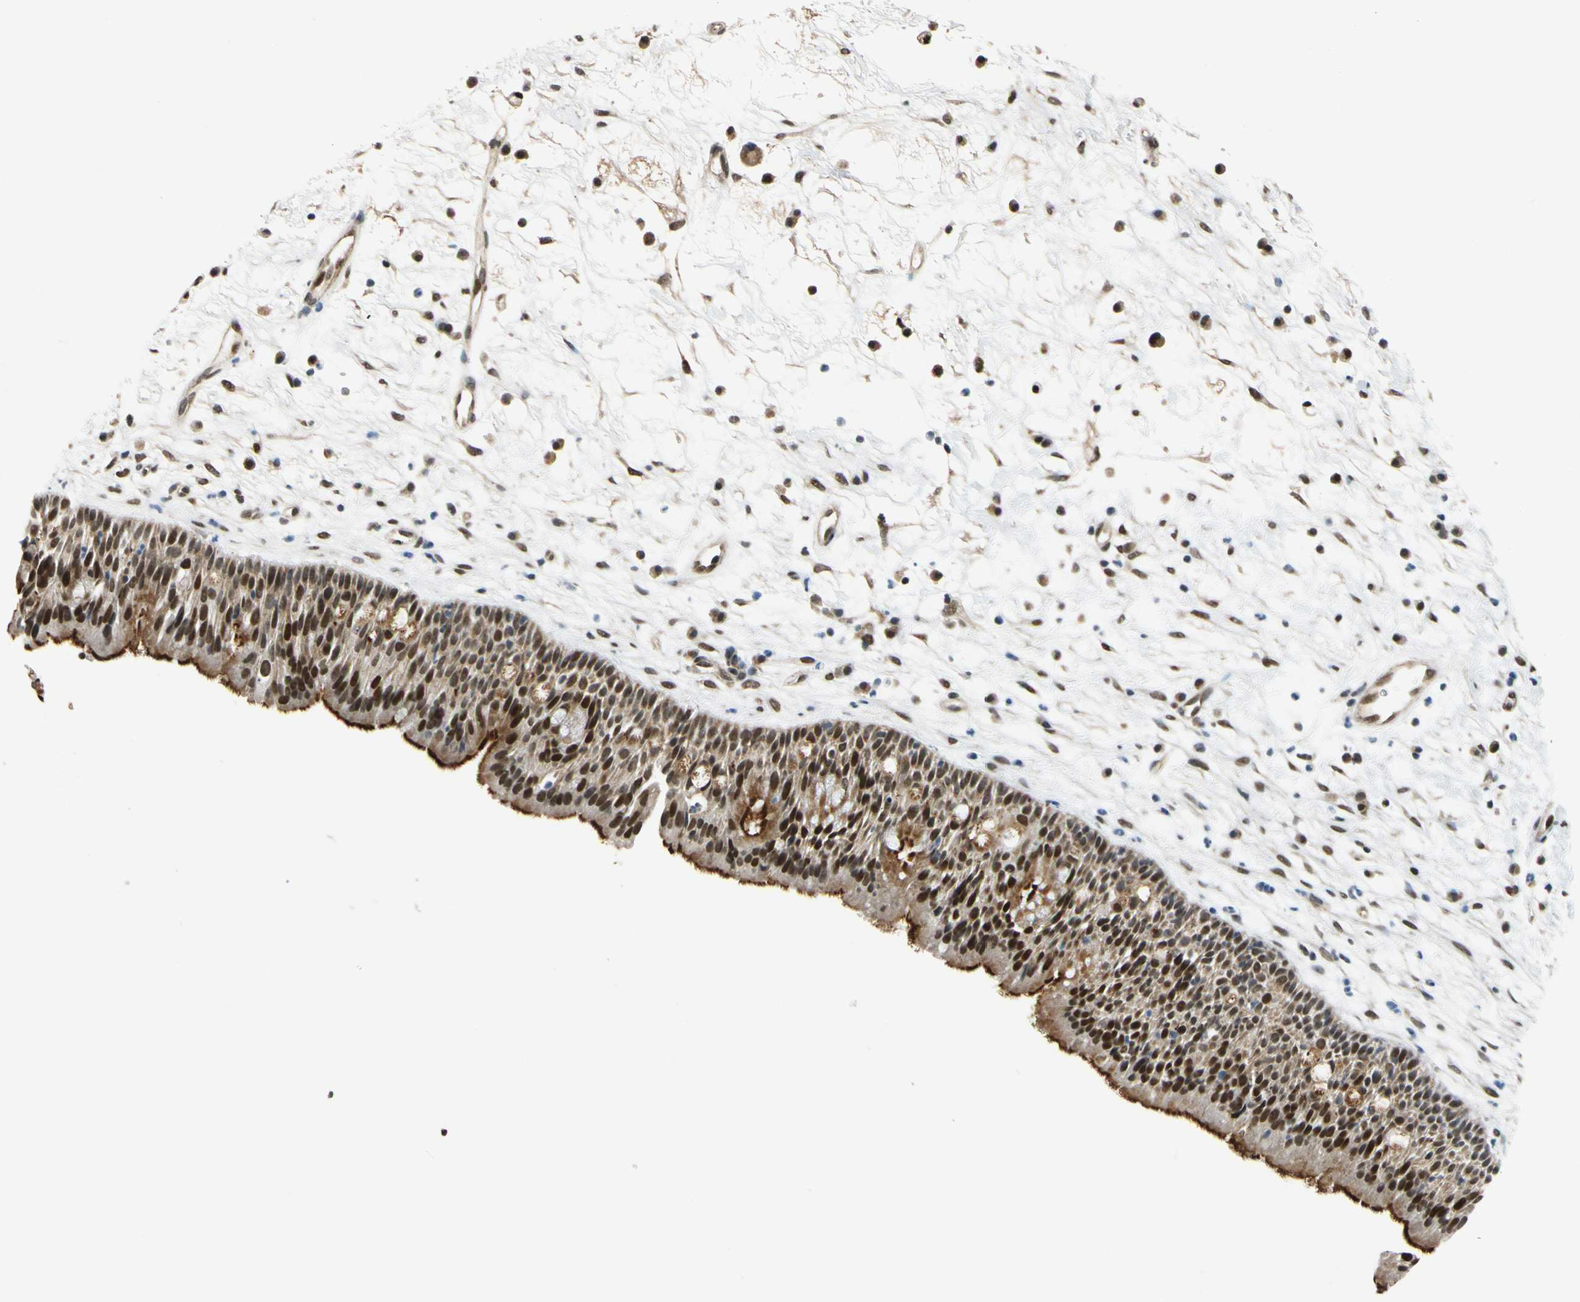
{"staining": {"intensity": "strong", "quantity": ">75%", "location": "cytoplasmic/membranous,nuclear"}, "tissue": "nasopharynx", "cell_type": "Respiratory epithelial cells", "image_type": "normal", "snomed": [{"axis": "morphology", "description": "Normal tissue, NOS"}, {"axis": "topography", "description": "Nasopharynx"}], "caption": "Immunohistochemistry photomicrograph of benign nasopharynx stained for a protein (brown), which demonstrates high levels of strong cytoplasmic/membranous,nuclear expression in approximately >75% of respiratory epithelial cells.", "gene": "POGZ", "patient": {"sex": "male", "age": 13}}